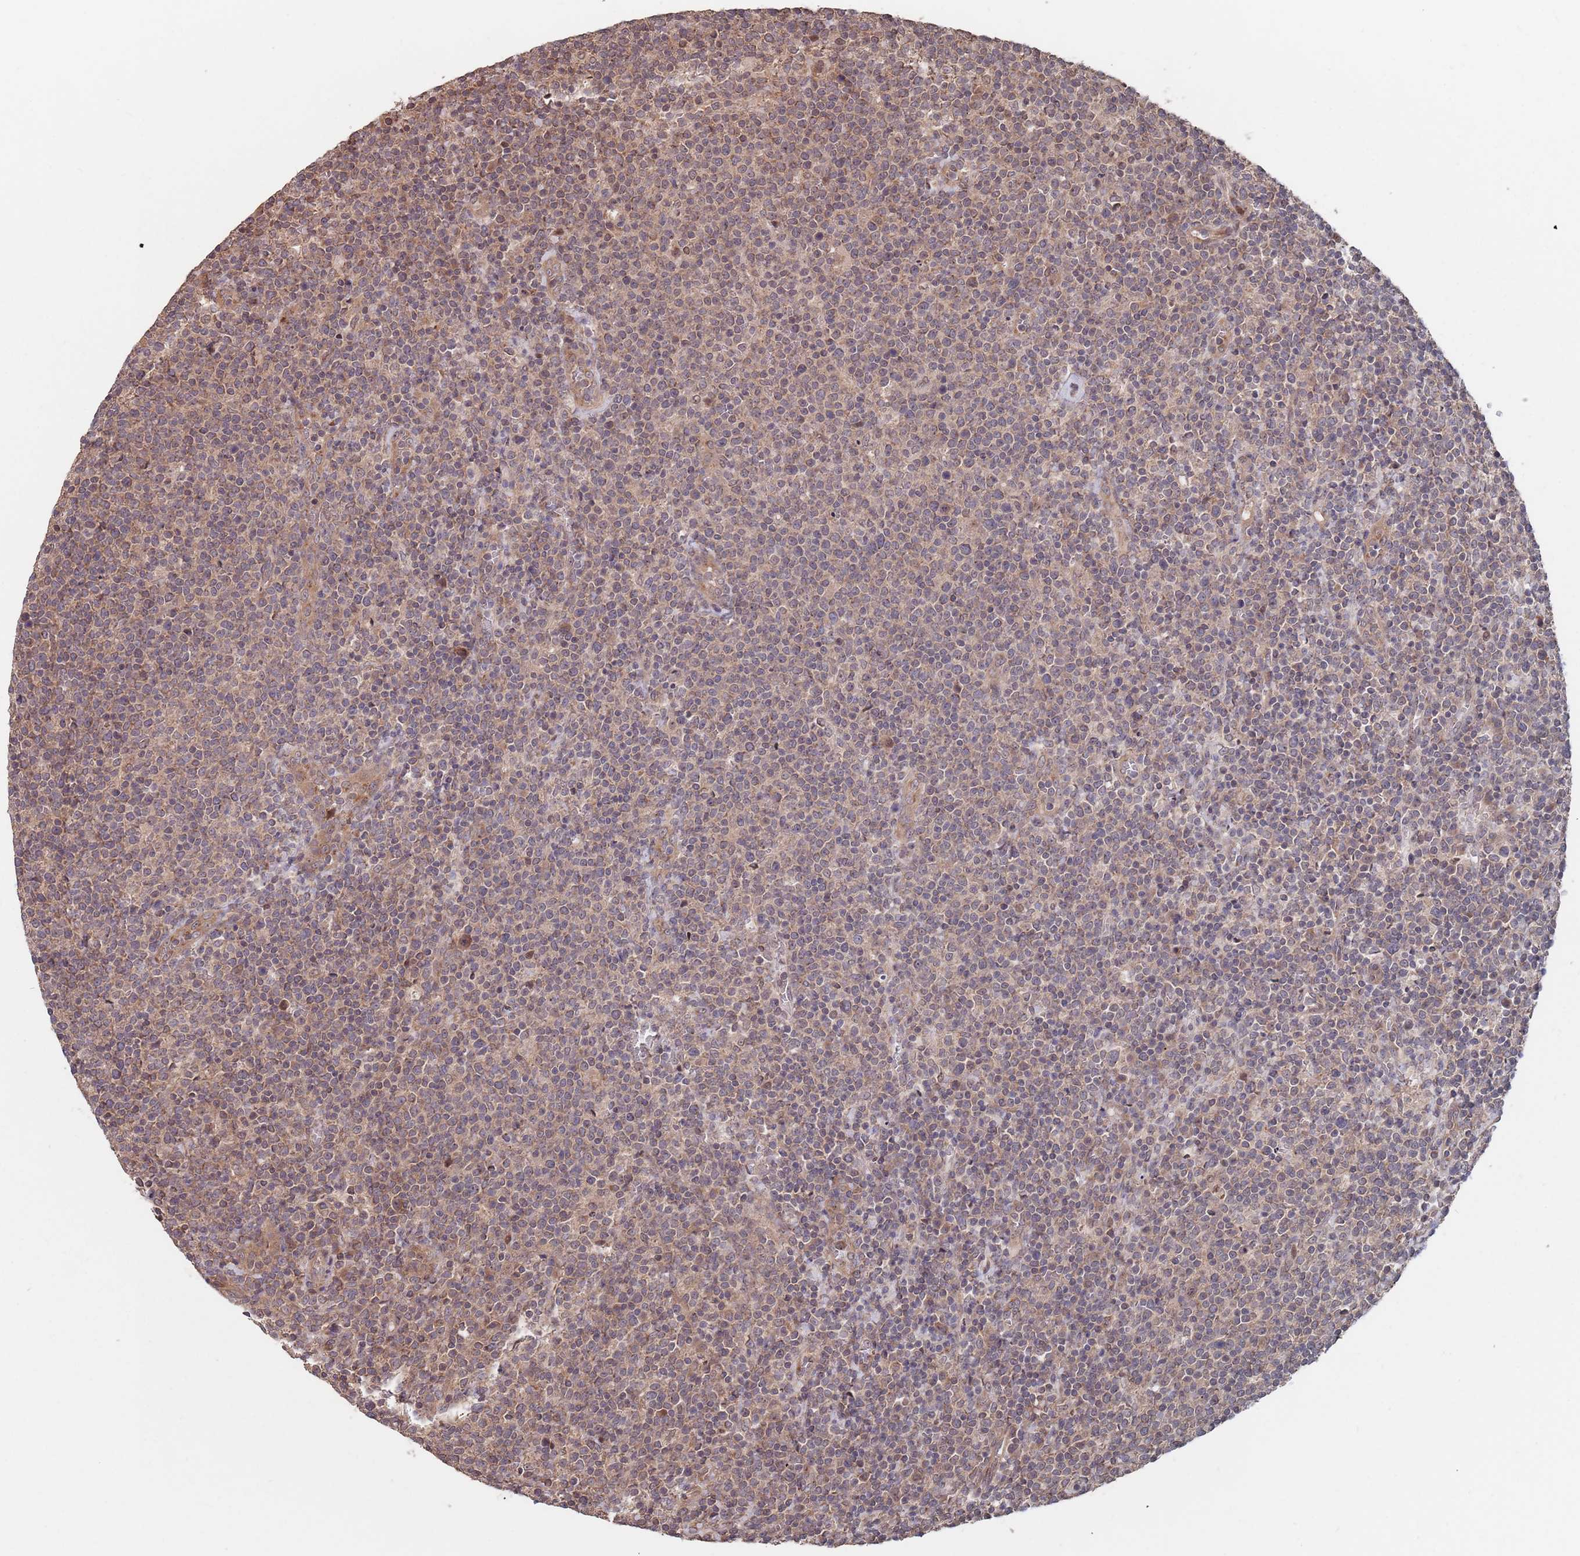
{"staining": {"intensity": "weak", "quantity": ">75%", "location": "cytoplasmic/membranous"}, "tissue": "lymphoma", "cell_type": "Tumor cells", "image_type": "cancer", "snomed": [{"axis": "morphology", "description": "Malignant lymphoma, non-Hodgkin's type, High grade"}, {"axis": "topography", "description": "Lymph node"}], "caption": "Malignant lymphoma, non-Hodgkin's type (high-grade) stained for a protein (brown) demonstrates weak cytoplasmic/membranous positive staining in about >75% of tumor cells.", "gene": "UNC45A", "patient": {"sex": "male", "age": 61}}